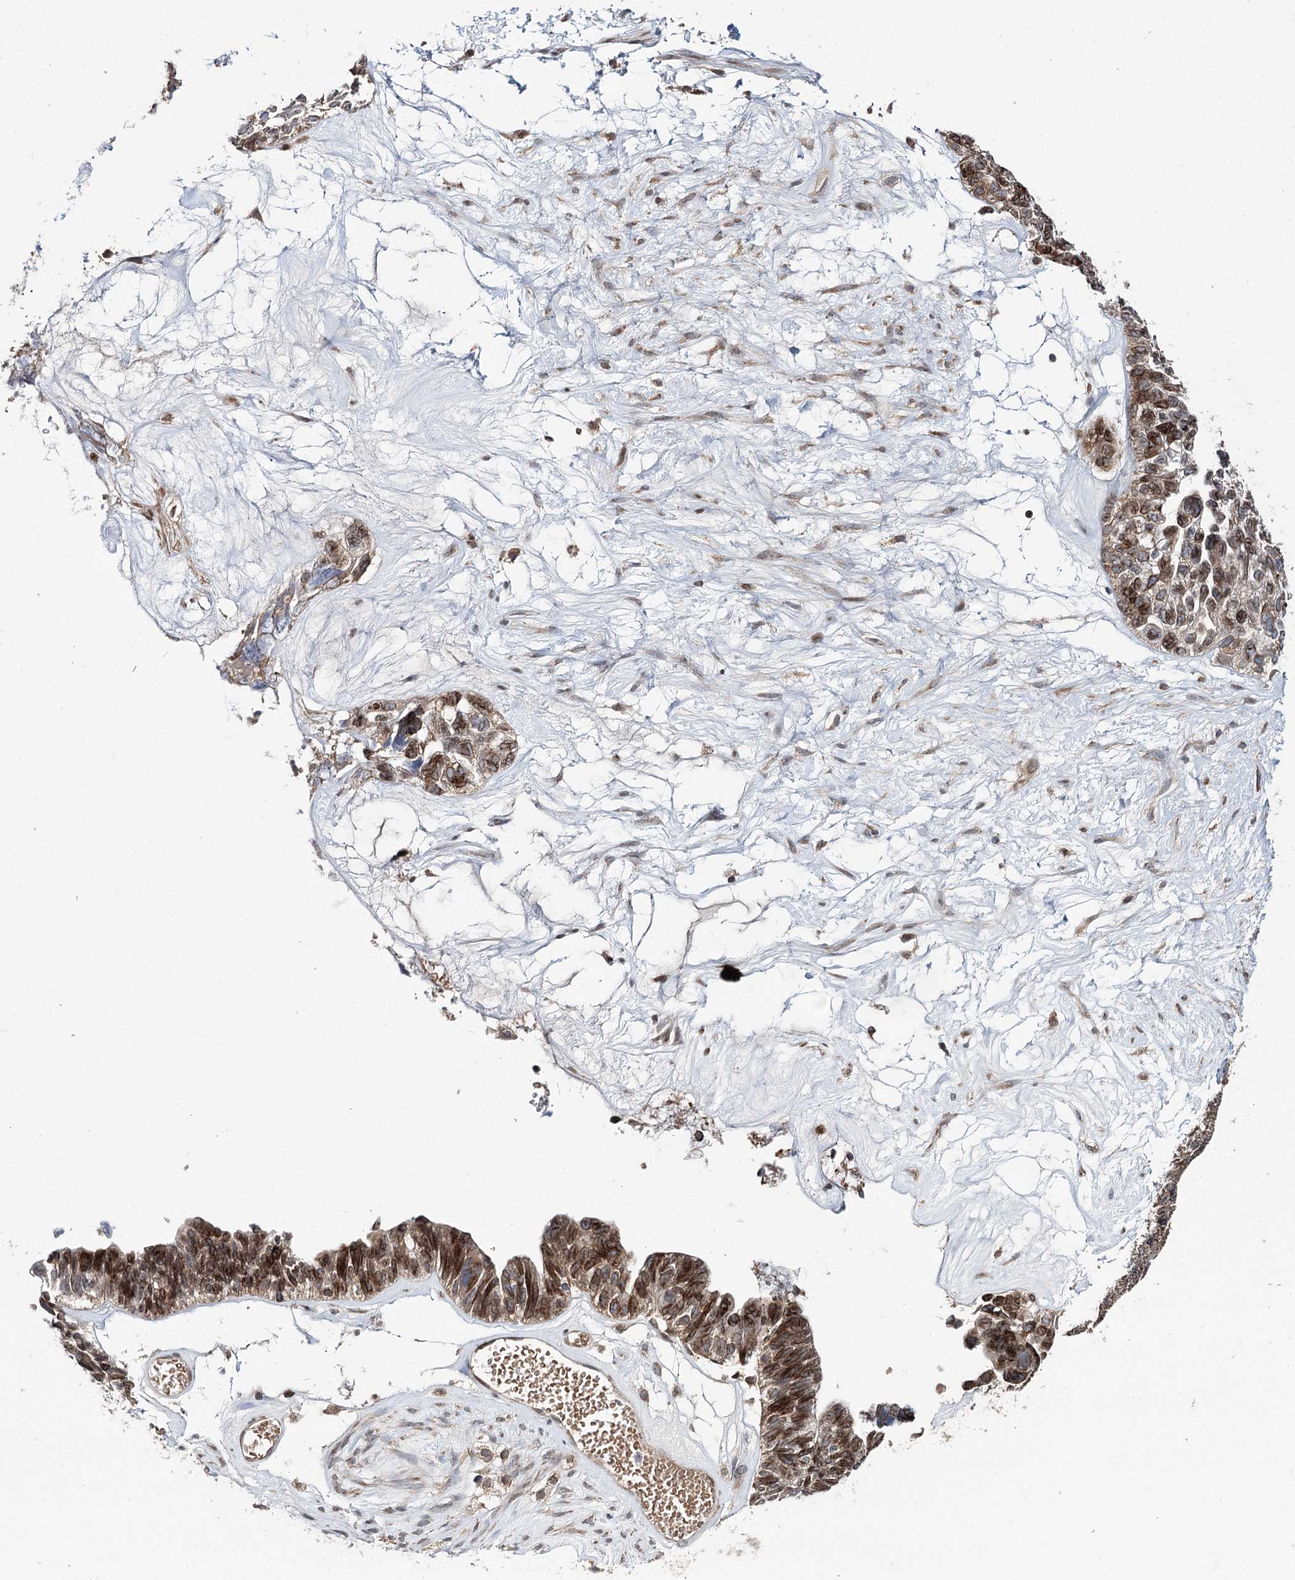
{"staining": {"intensity": "moderate", "quantity": ">75%", "location": "cytoplasmic/membranous,nuclear"}, "tissue": "ovarian cancer", "cell_type": "Tumor cells", "image_type": "cancer", "snomed": [{"axis": "morphology", "description": "Cystadenocarcinoma, serous, NOS"}, {"axis": "topography", "description": "Ovary"}], "caption": "Human ovarian serous cystadenocarcinoma stained with a protein marker reveals moderate staining in tumor cells.", "gene": "CFAP46", "patient": {"sex": "female", "age": 79}}